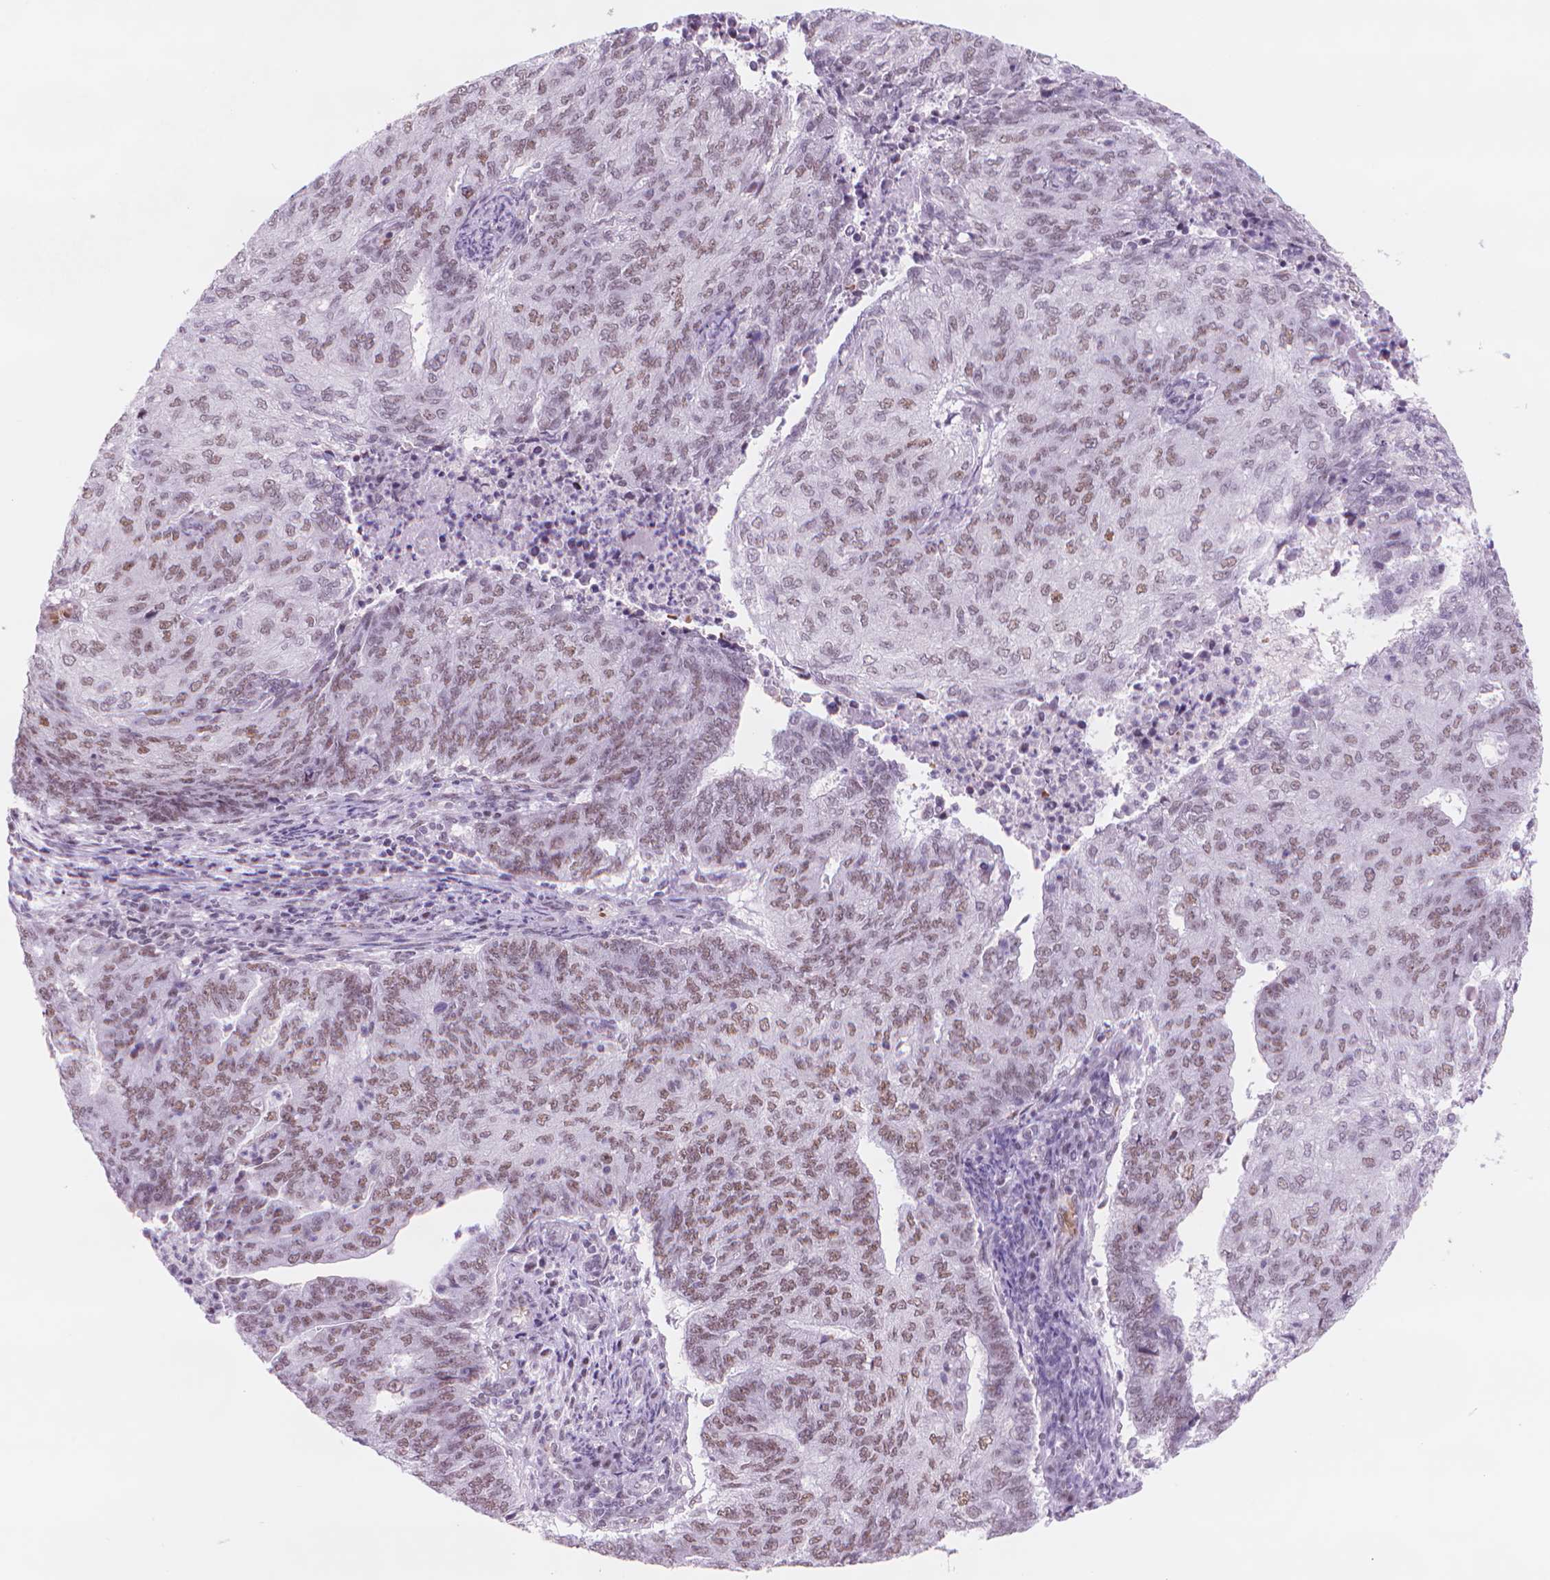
{"staining": {"intensity": "moderate", "quantity": ">75%", "location": "nuclear"}, "tissue": "endometrial cancer", "cell_type": "Tumor cells", "image_type": "cancer", "snomed": [{"axis": "morphology", "description": "Adenocarcinoma, NOS"}, {"axis": "topography", "description": "Endometrium"}], "caption": "Approximately >75% of tumor cells in endometrial adenocarcinoma demonstrate moderate nuclear protein staining as visualized by brown immunohistochemical staining.", "gene": "POLR3D", "patient": {"sex": "female", "age": 82}}